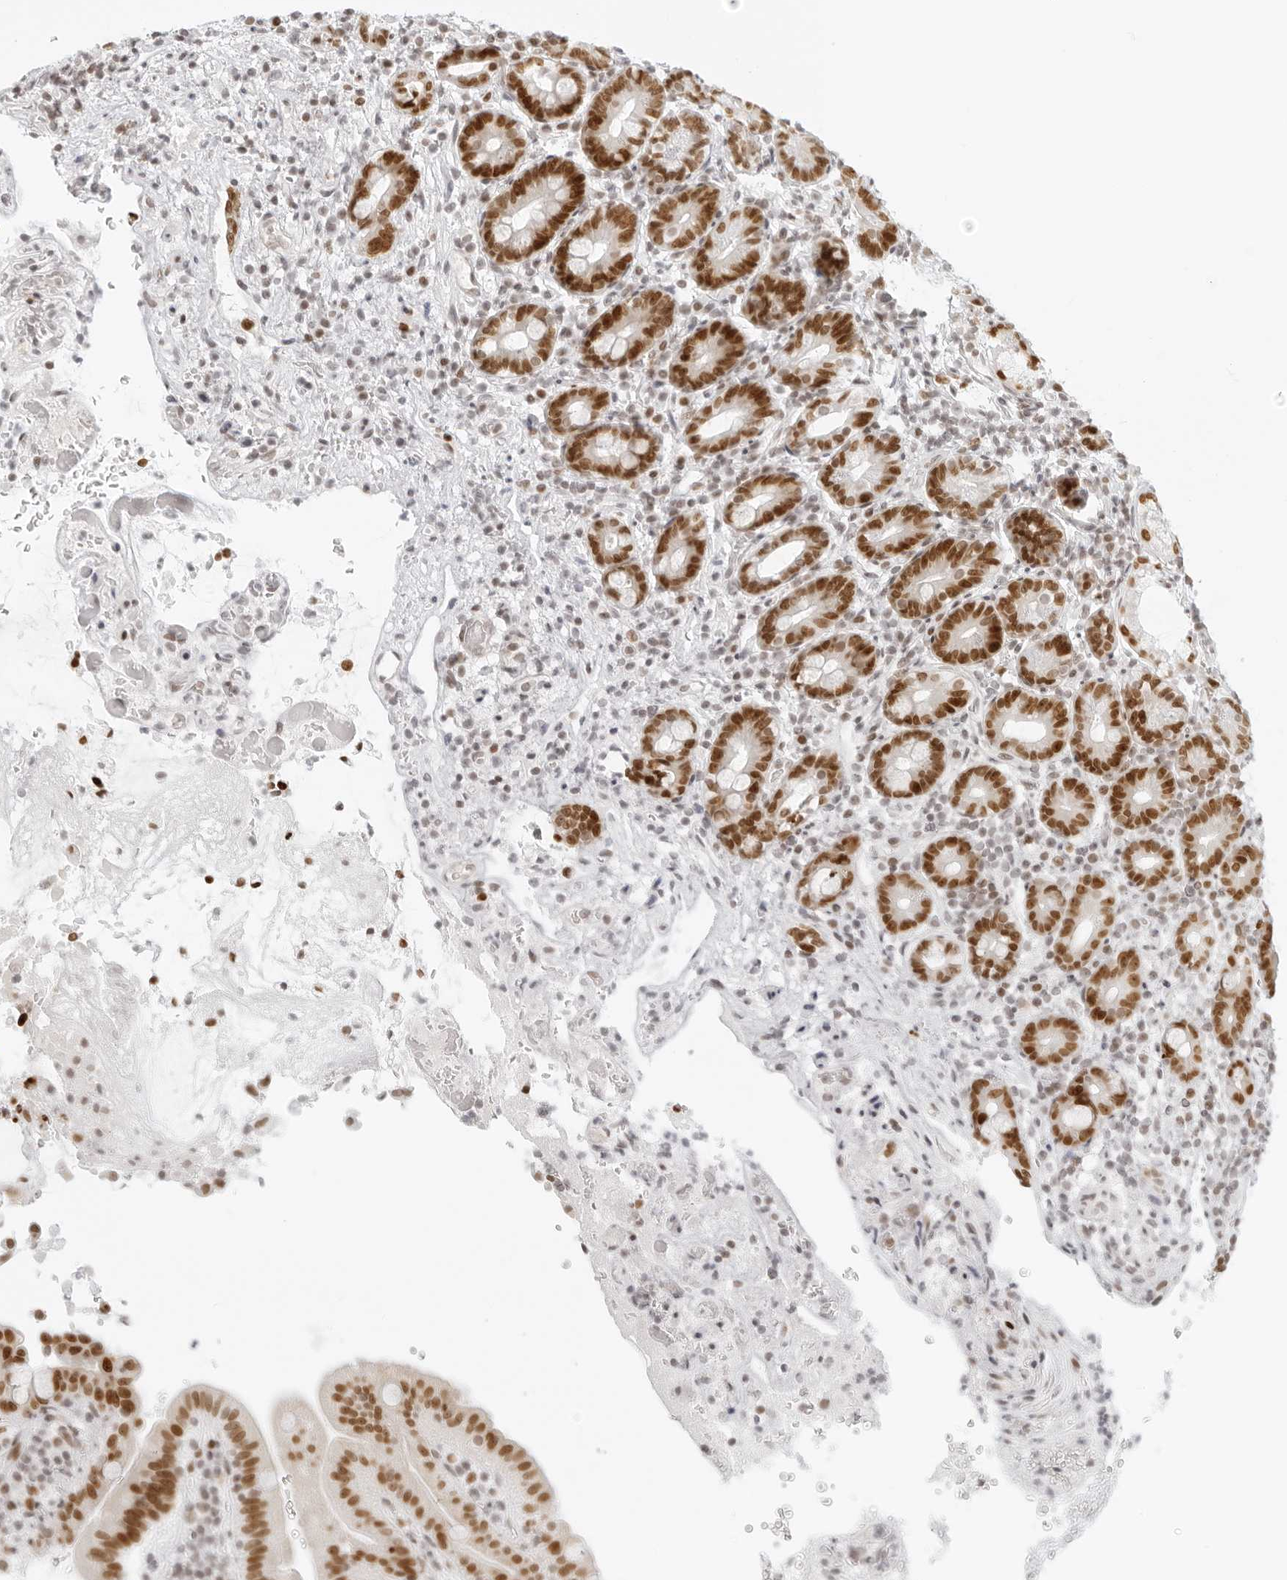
{"staining": {"intensity": "moderate", "quantity": ">75%", "location": "nuclear"}, "tissue": "duodenum", "cell_type": "Glandular cells", "image_type": "normal", "snomed": [{"axis": "morphology", "description": "Normal tissue, NOS"}, {"axis": "topography", "description": "Duodenum"}], "caption": "Protein staining exhibits moderate nuclear expression in about >75% of glandular cells in unremarkable duodenum.", "gene": "RCC1", "patient": {"sex": "male", "age": 54}}